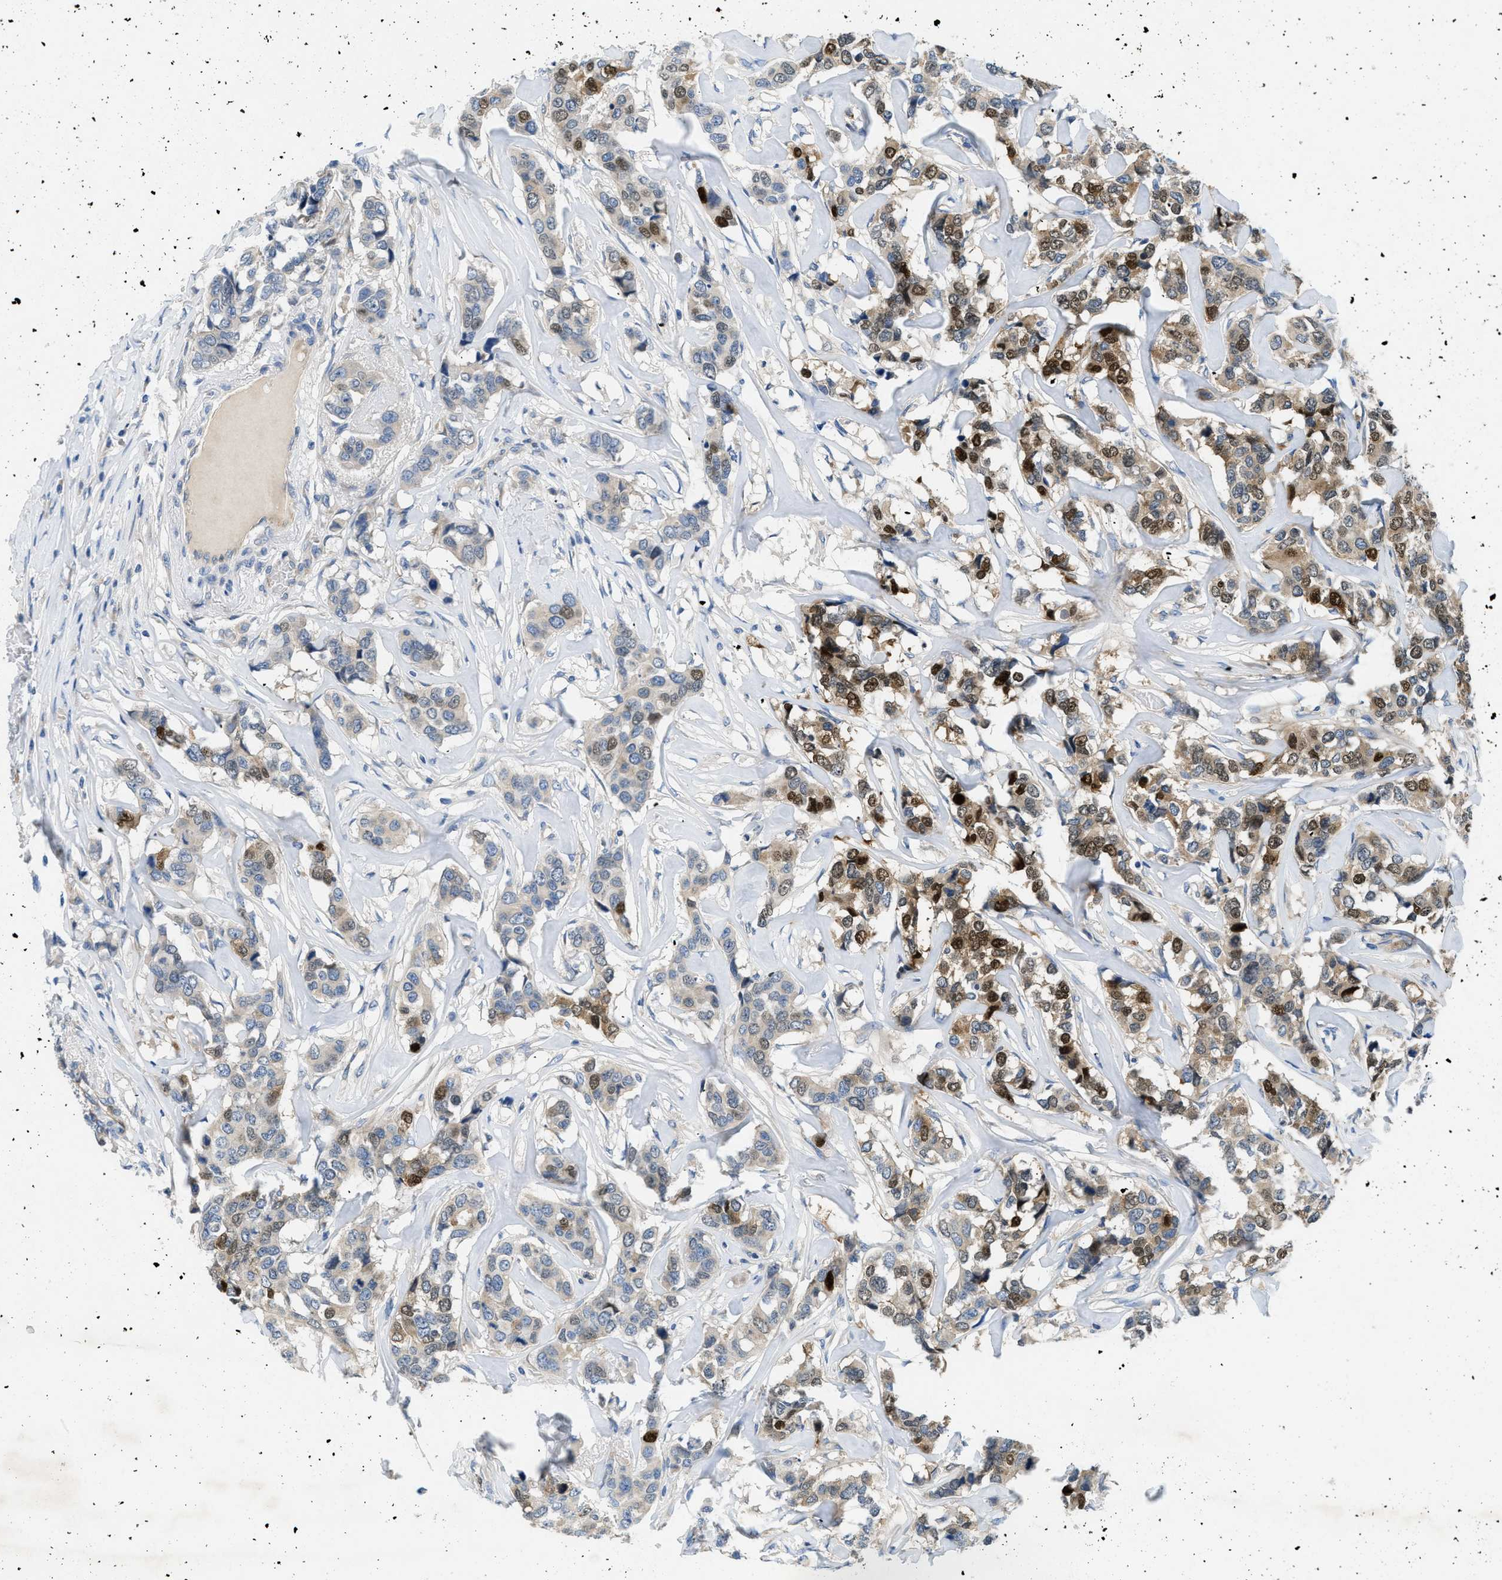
{"staining": {"intensity": "strong", "quantity": "25%-75%", "location": "cytoplasmic/membranous,nuclear"}, "tissue": "breast cancer", "cell_type": "Tumor cells", "image_type": "cancer", "snomed": [{"axis": "morphology", "description": "Lobular carcinoma"}, {"axis": "topography", "description": "Breast"}], "caption": "IHC staining of breast lobular carcinoma, which reveals high levels of strong cytoplasmic/membranous and nuclear expression in approximately 25%-75% of tumor cells indicating strong cytoplasmic/membranous and nuclear protein expression. The staining was performed using DAB (3,3'-diaminobenzidine) (brown) for protein detection and nuclei were counterstained in hematoxylin (blue).", "gene": "PGR", "patient": {"sex": "female", "age": 59}}